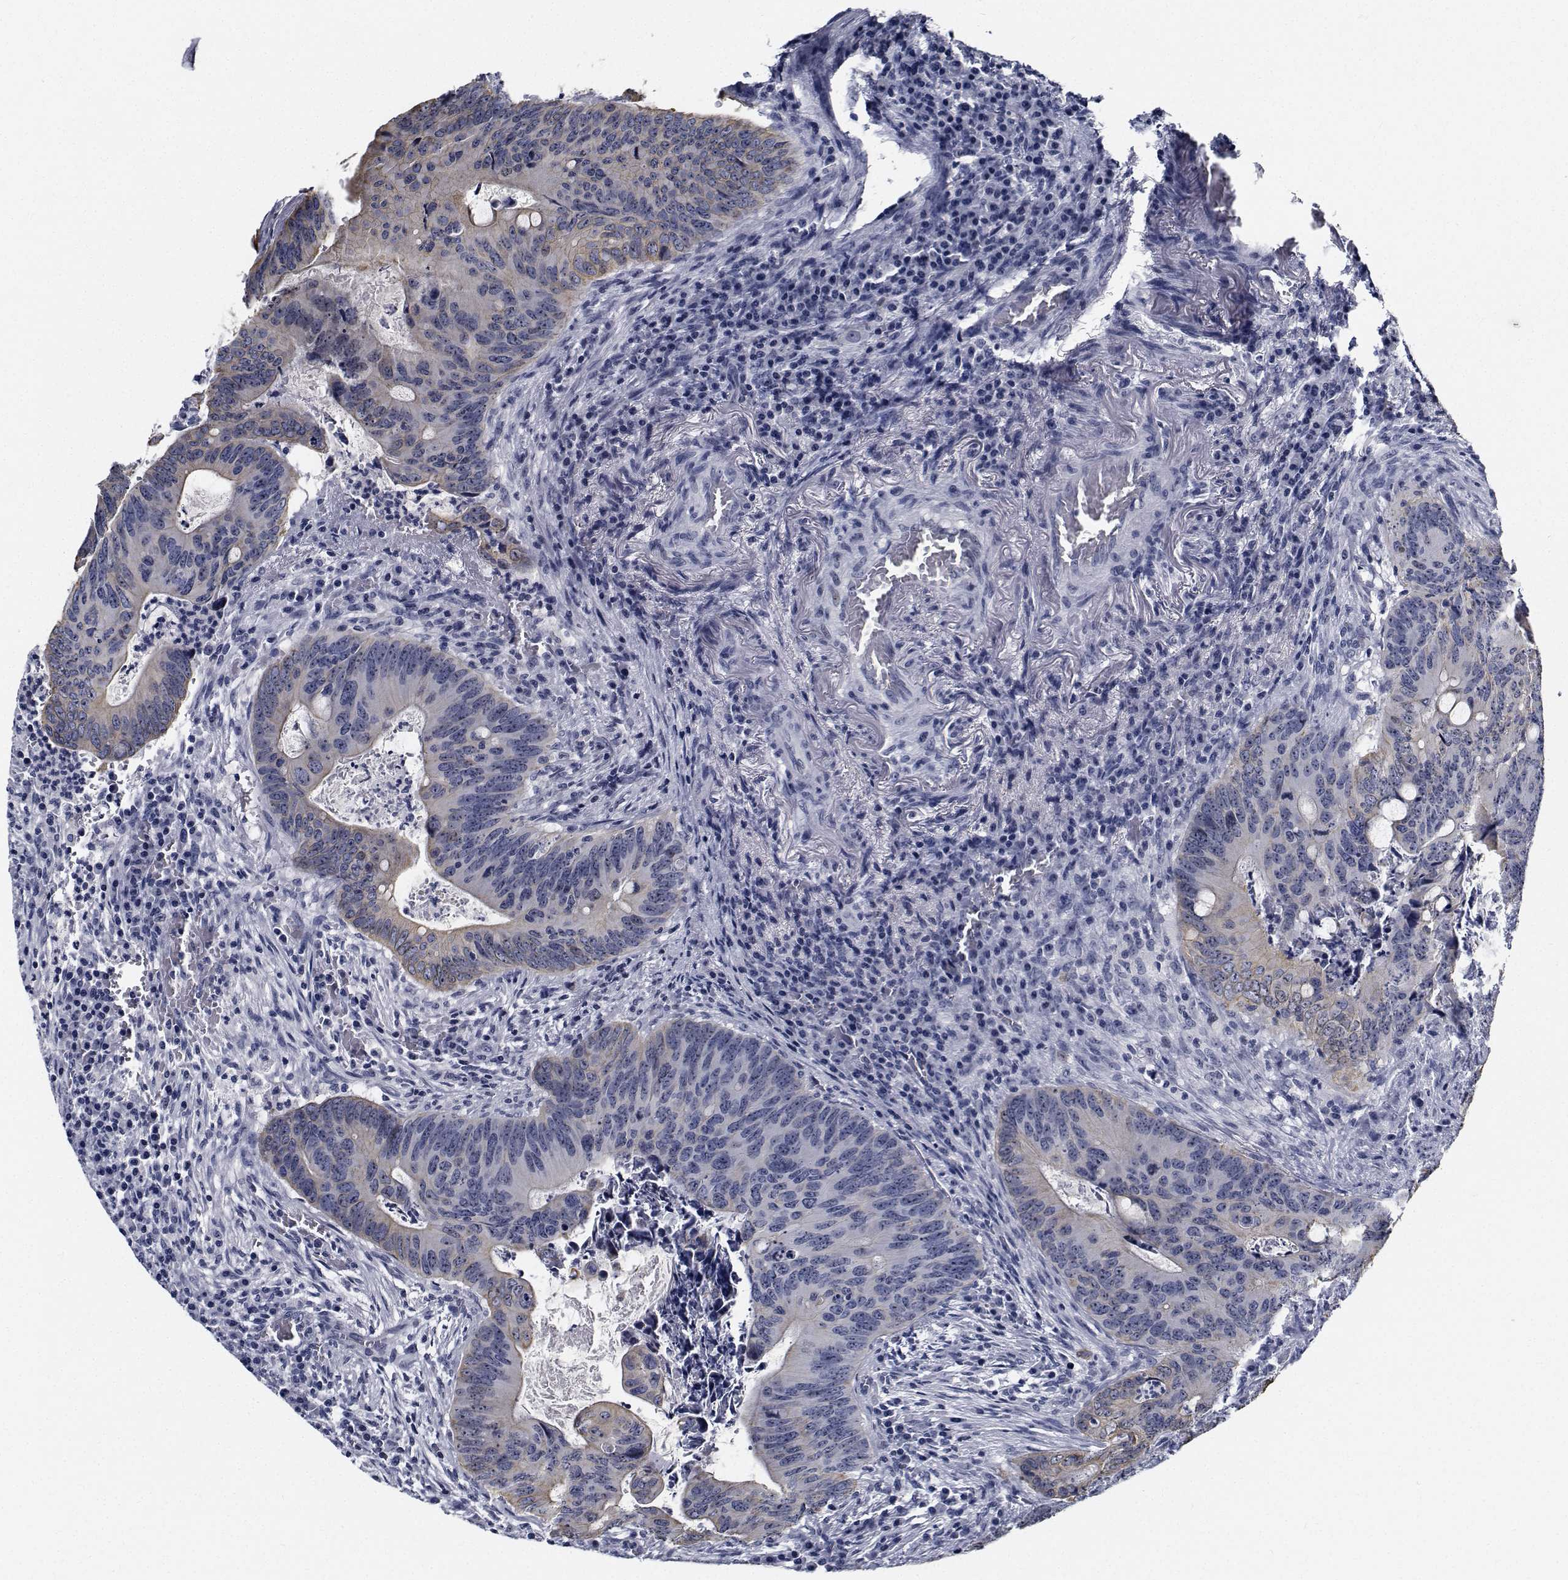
{"staining": {"intensity": "negative", "quantity": "none", "location": "none"}, "tissue": "colorectal cancer", "cell_type": "Tumor cells", "image_type": "cancer", "snomed": [{"axis": "morphology", "description": "Adenocarcinoma, NOS"}, {"axis": "topography", "description": "Colon"}], "caption": "The histopathology image exhibits no staining of tumor cells in colorectal adenocarcinoma.", "gene": "NVL", "patient": {"sex": "female", "age": 74}}